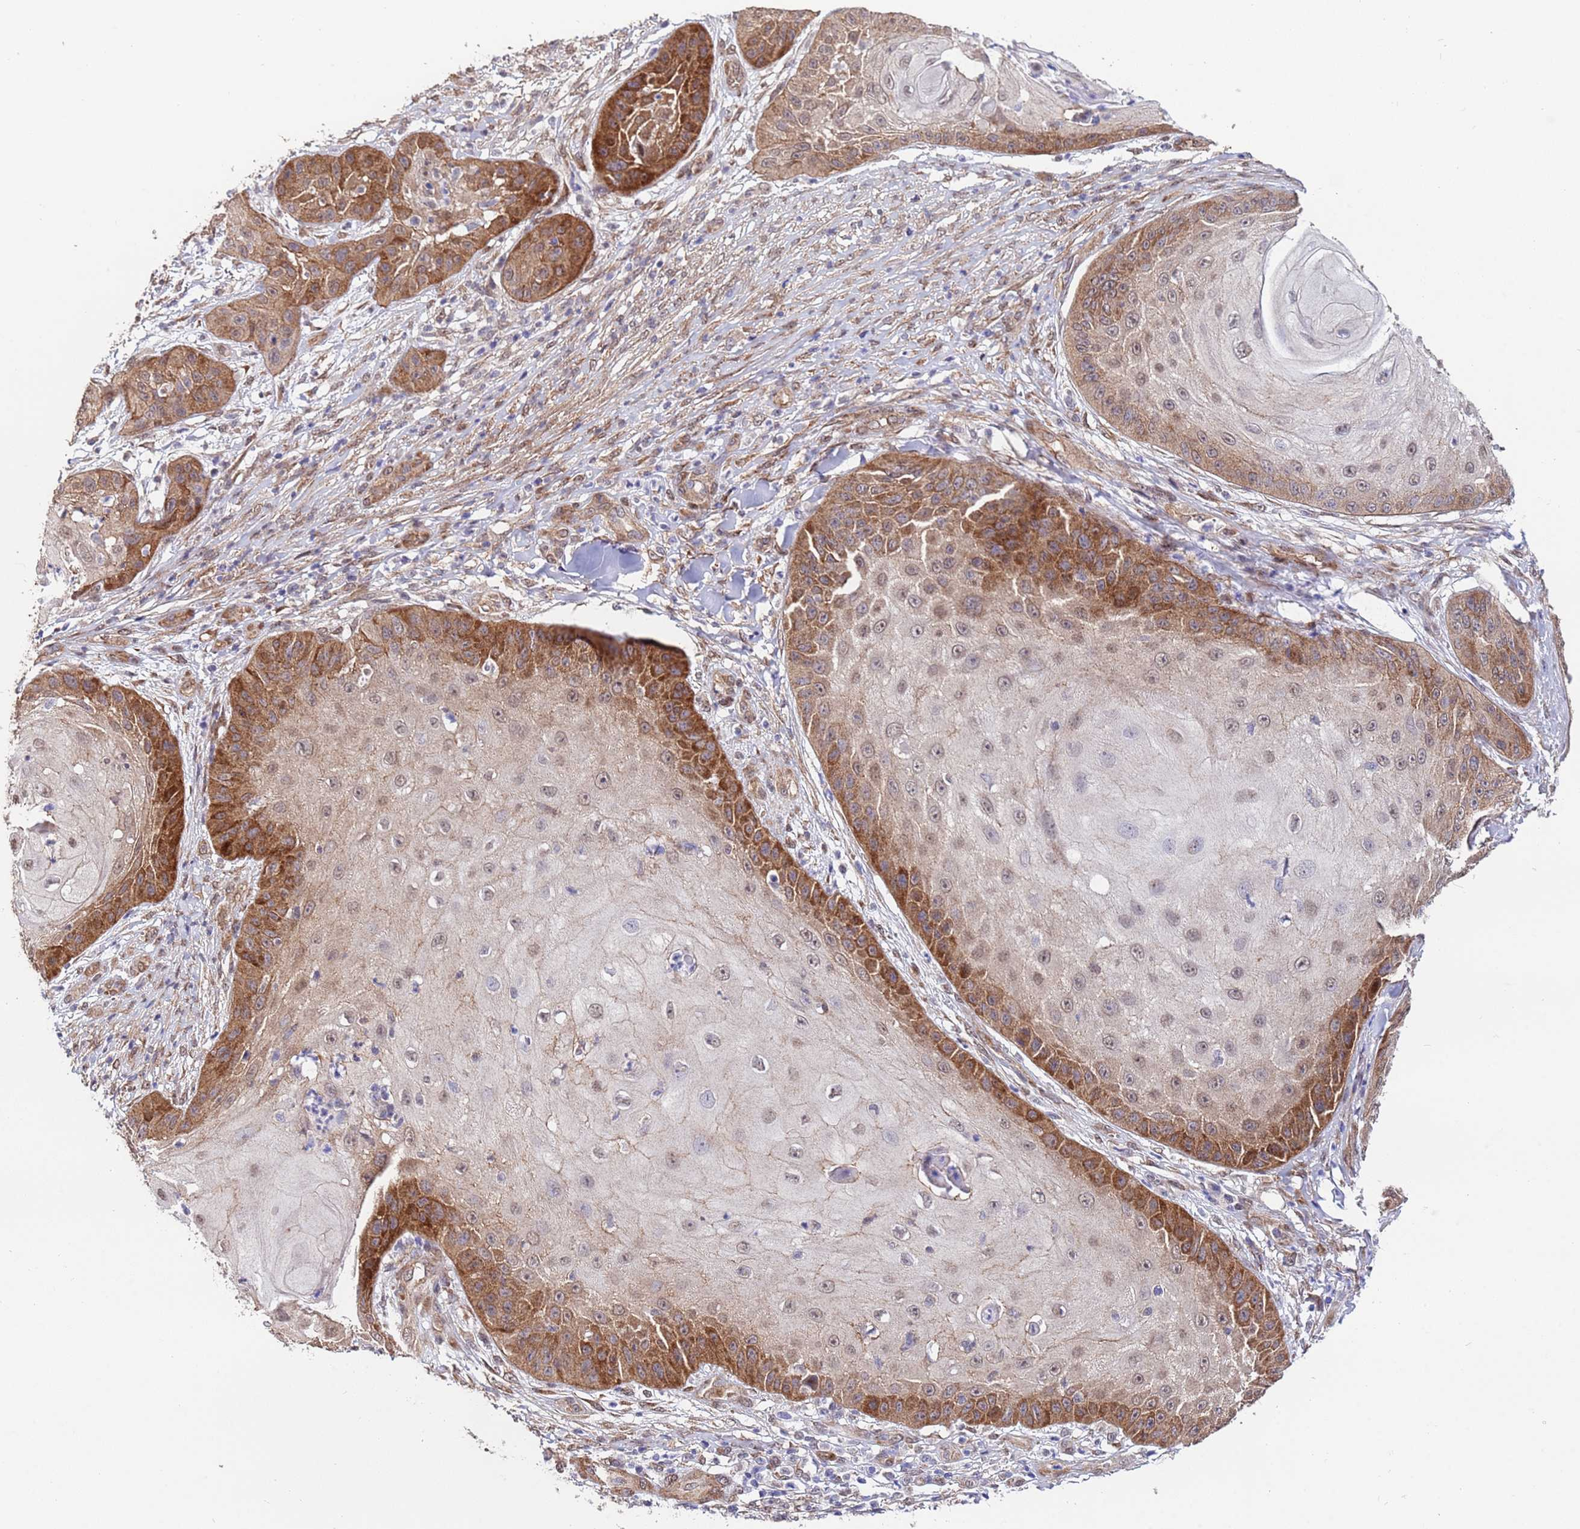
{"staining": {"intensity": "strong", "quantity": "25%-75%", "location": "cytoplasmic/membranous"}, "tissue": "skin cancer", "cell_type": "Tumor cells", "image_type": "cancer", "snomed": [{"axis": "morphology", "description": "Squamous cell carcinoma, NOS"}, {"axis": "topography", "description": "Skin"}], "caption": "A histopathology image showing strong cytoplasmic/membranous expression in approximately 25%-75% of tumor cells in skin cancer (squamous cell carcinoma), as visualized by brown immunohistochemical staining.", "gene": "TRIP6", "patient": {"sex": "male", "age": 70}}